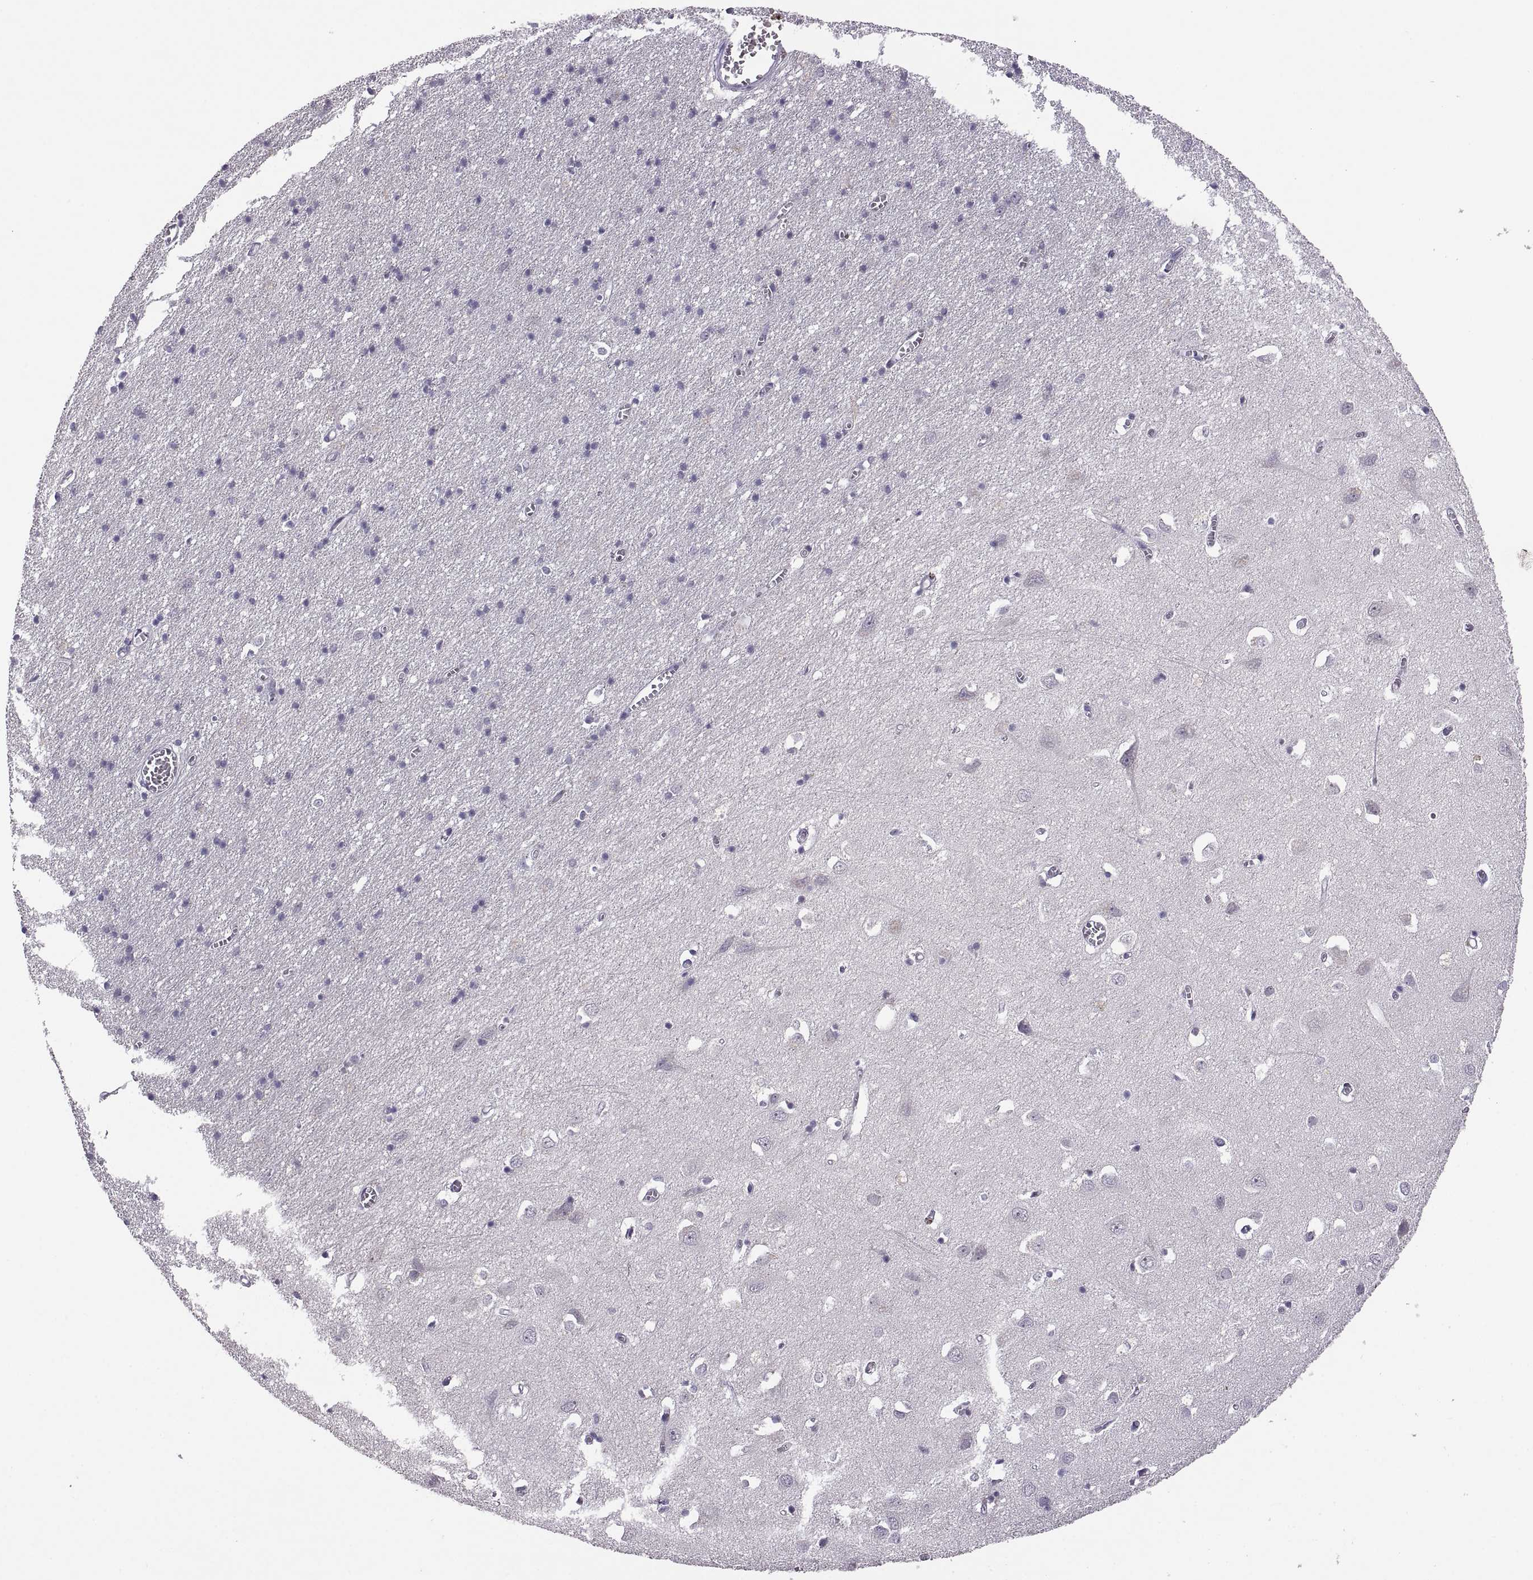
{"staining": {"intensity": "negative", "quantity": "none", "location": "none"}, "tissue": "cerebral cortex", "cell_type": "Endothelial cells", "image_type": "normal", "snomed": [{"axis": "morphology", "description": "Normal tissue, NOS"}, {"axis": "topography", "description": "Cerebral cortex"}], "caption": "Image shows no significant protein expression in endothelial cells of benign cerebral cortex.", "gene": "NEK2", "patient": {"sex": "male", "age": 70}}